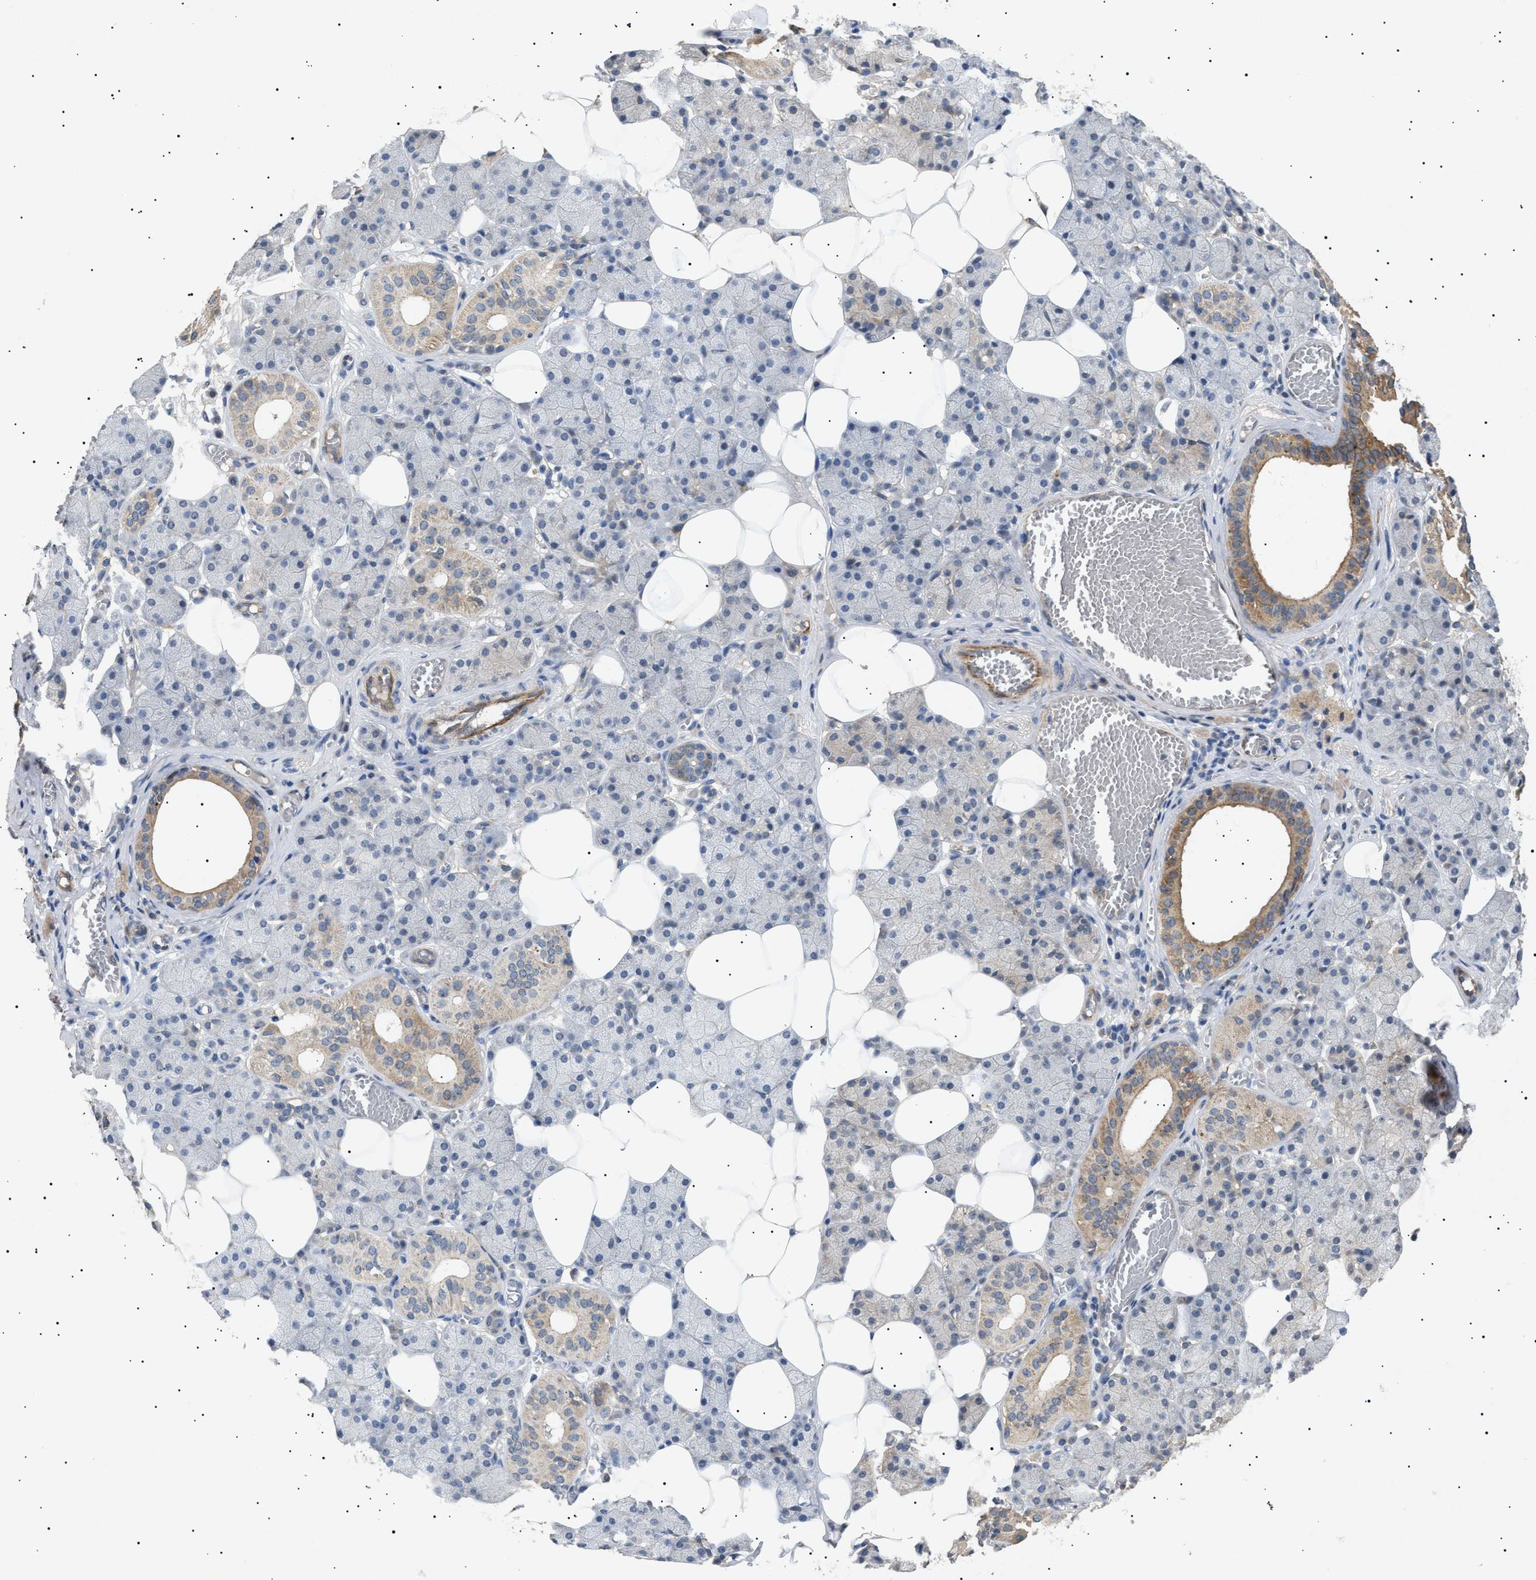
{"staining": {"intensity": "moderate", "quantity": "<25%", "location": "cytoplasmic/membranous"}, "tissue": "salivary gland", "cell_type": "Glandular cells", "image_type": "normal", "snomed": [{"axis": "morphology", "description": "Normal tissue, NOS"}, {"axis": "topography", "description": "Salivary gland"}], "caption": "Salivary gland stained for a protein (brown) shows moderate cytoplasmic/membranous positive positivity in approximately <25% of glandular cells.", "gene": "SIRT5", "patient": {"sex": "female", "age": 33}}